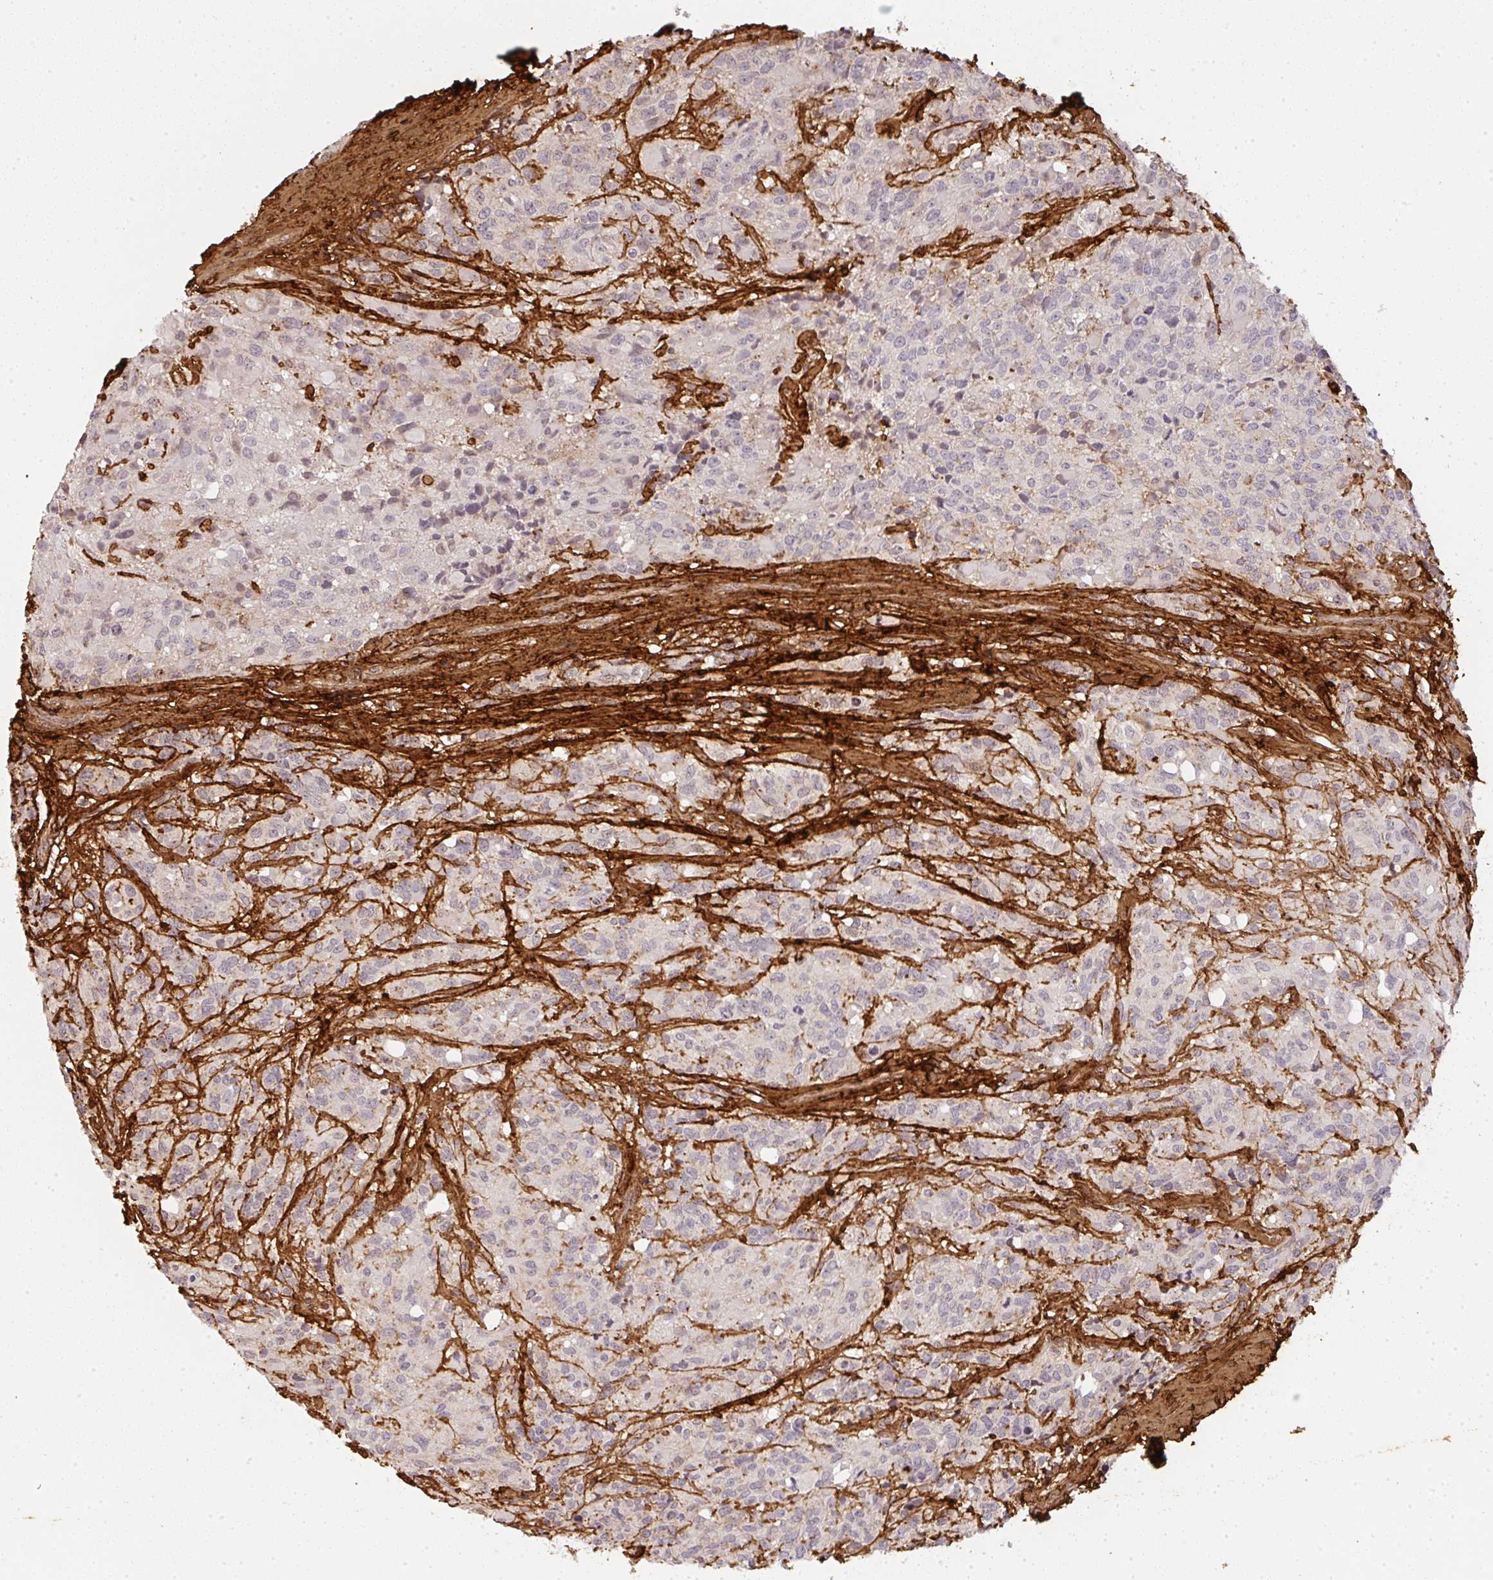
{"staining": {"intensity": "negative", "quantity": "none", "location": "none"}, "tissue": "glioma", "cell_type": "Tumor cells", "image_type": "cancer", "snomed": [{"axis": "morphology", "description": "Glioma, malignant, High grade"}, {"axis": "topography", "description": "Brain"}], "caption": "Glioma was stained to show a protein in brown. There is no significant staining in tumor cells. (DAB (3,3'-diaminobenzidine) immunohistochemistry, high magnification).", "gene": "COL3A1", "patient": {"sex": "female", "age": 67}}